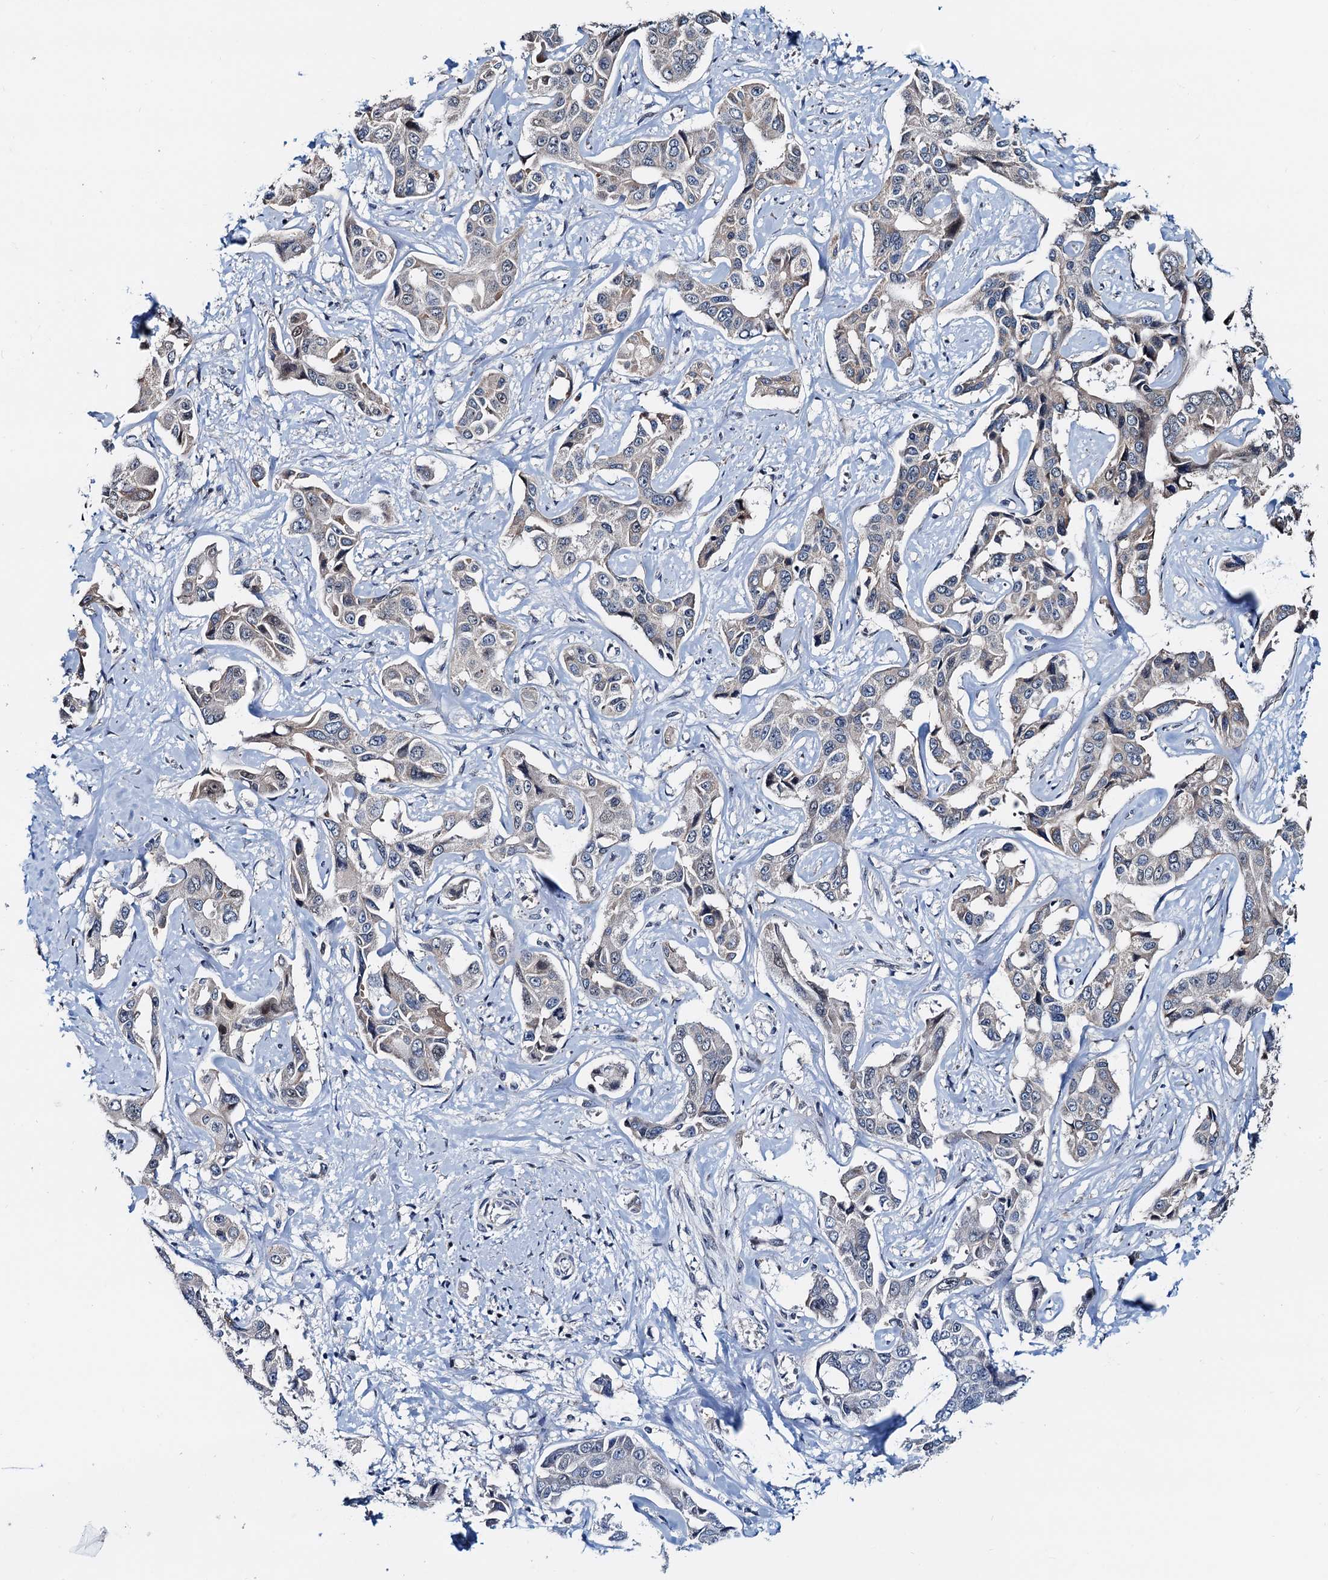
{"staining": {"intensity": "weak", "quantity": "<25%", "location": "cytoplasmic/membranous"}, "tissue": "liver cancer", "cell_type": "Tumor cells", "image_type": "cancer", "snomed": [{"axis": "morphology", "description": "Cholangiocarcinoma"}, {"axis": "topography", "description": "Liver"}], "caption": "This image is of cholangiocarcinoma (liver) stained with immunohistochemistry to label a protein in brown with the nuclei are counter-stained blue. There is no expression in tumor cells. (Brightfield microscopy of DAB (3,3'-diaminobenzidine) IHC at high magnification).", "gene": "MCMBP", "patient": {"sex": "male", "age": 59}}